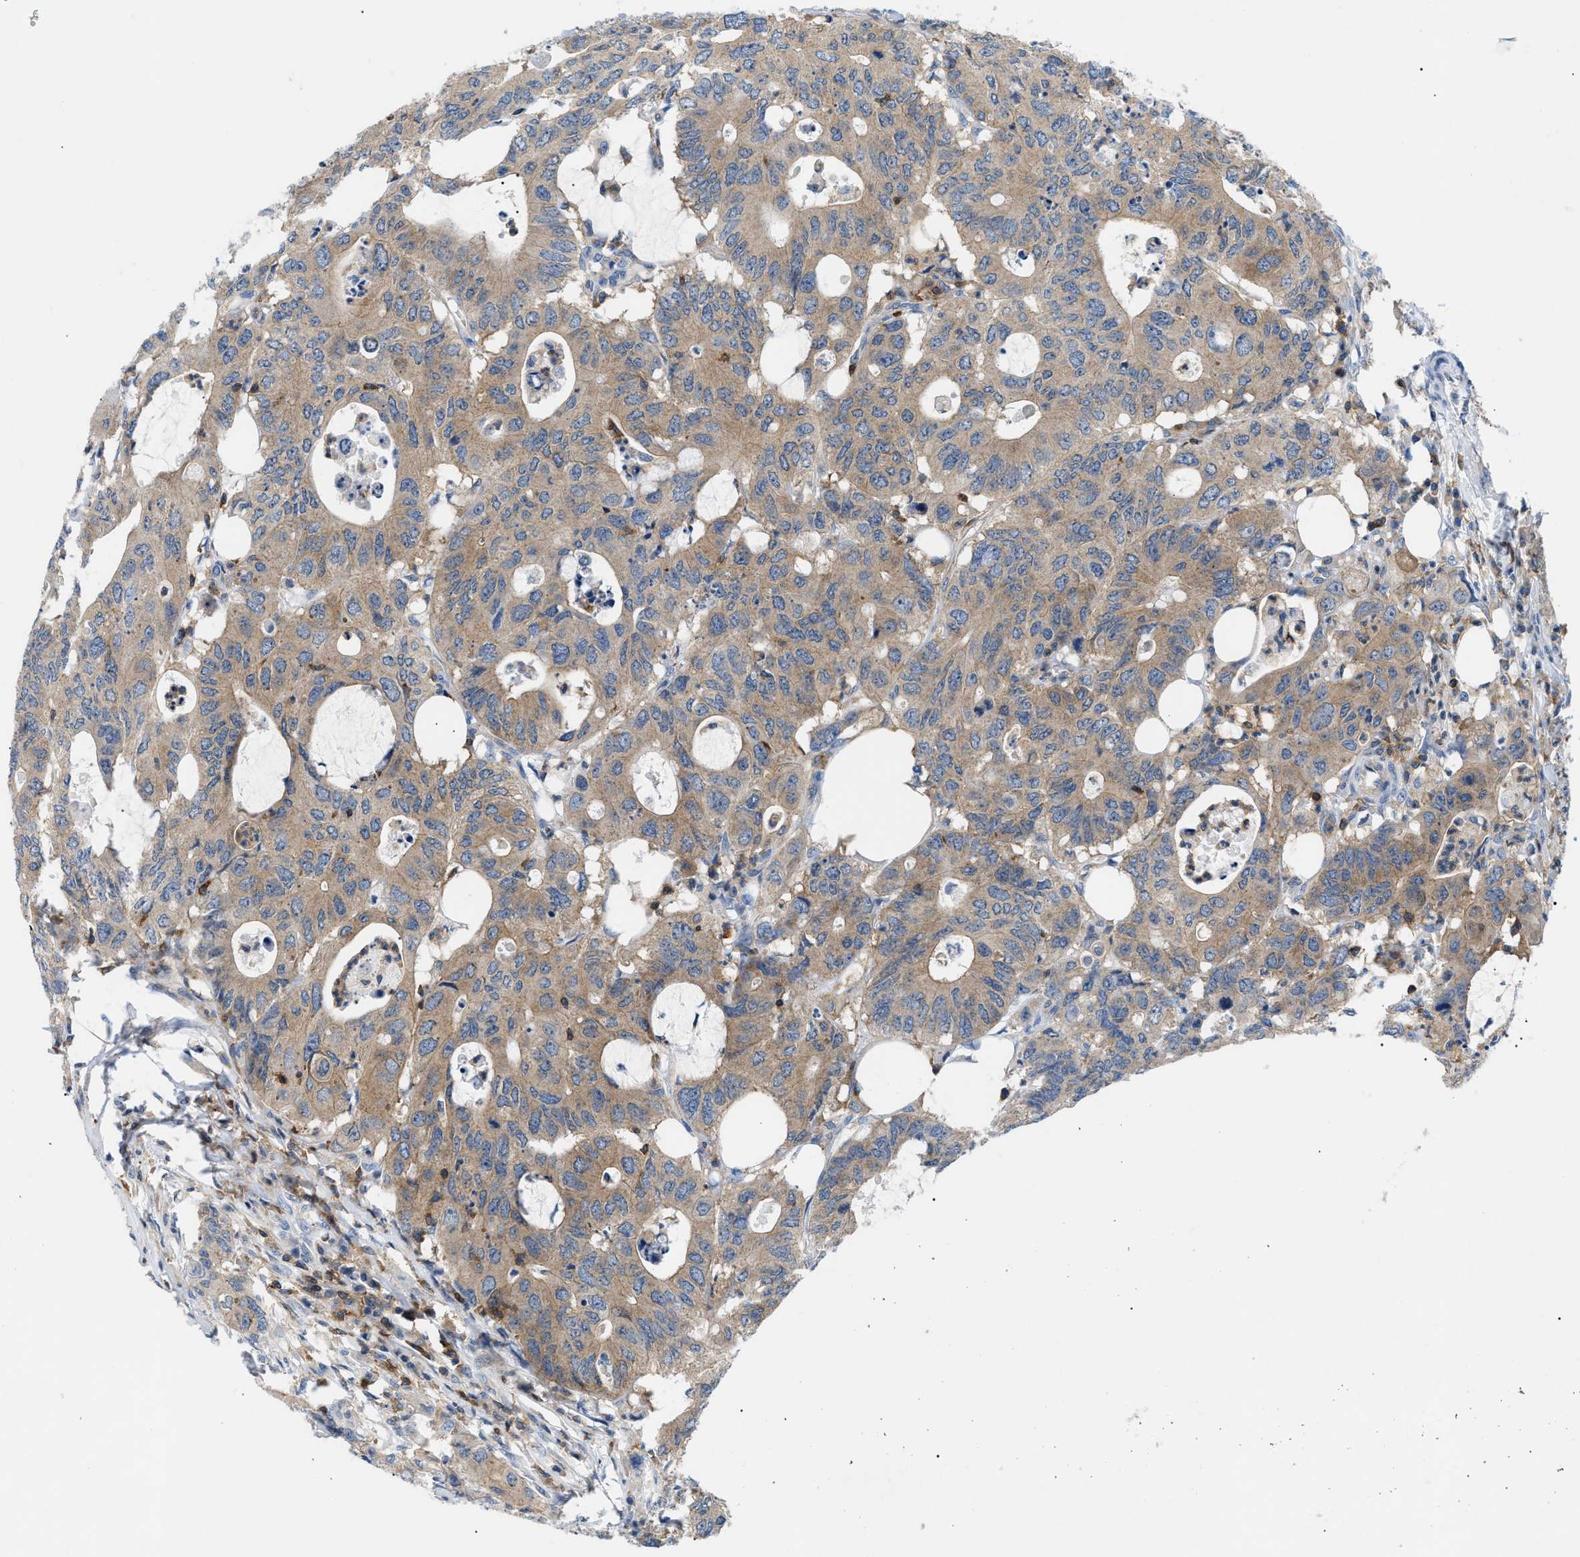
{"staining": {"intensity": "moderate", "quantity": ">75%", "location": "cytoplasmic/membranous"}, "tissue": "colorectal cancer", "cell_type": "Tumor cells", "image_type": "cancer", "snomed": [{"axis": "morphology", "description": "Adenocarcinoma, NOS"}, {"axis": "topography", "description": "Colon"}], "caption": "Protein staining shows moderate cytoplasmic/membranous staining in about >75% of tumor cells in colorectal cancer. Ihc stains the protein in brown and the nuclei are stained blue.", "gene": "INPP5D", "patient": {"sex": "male", "age": 71}}